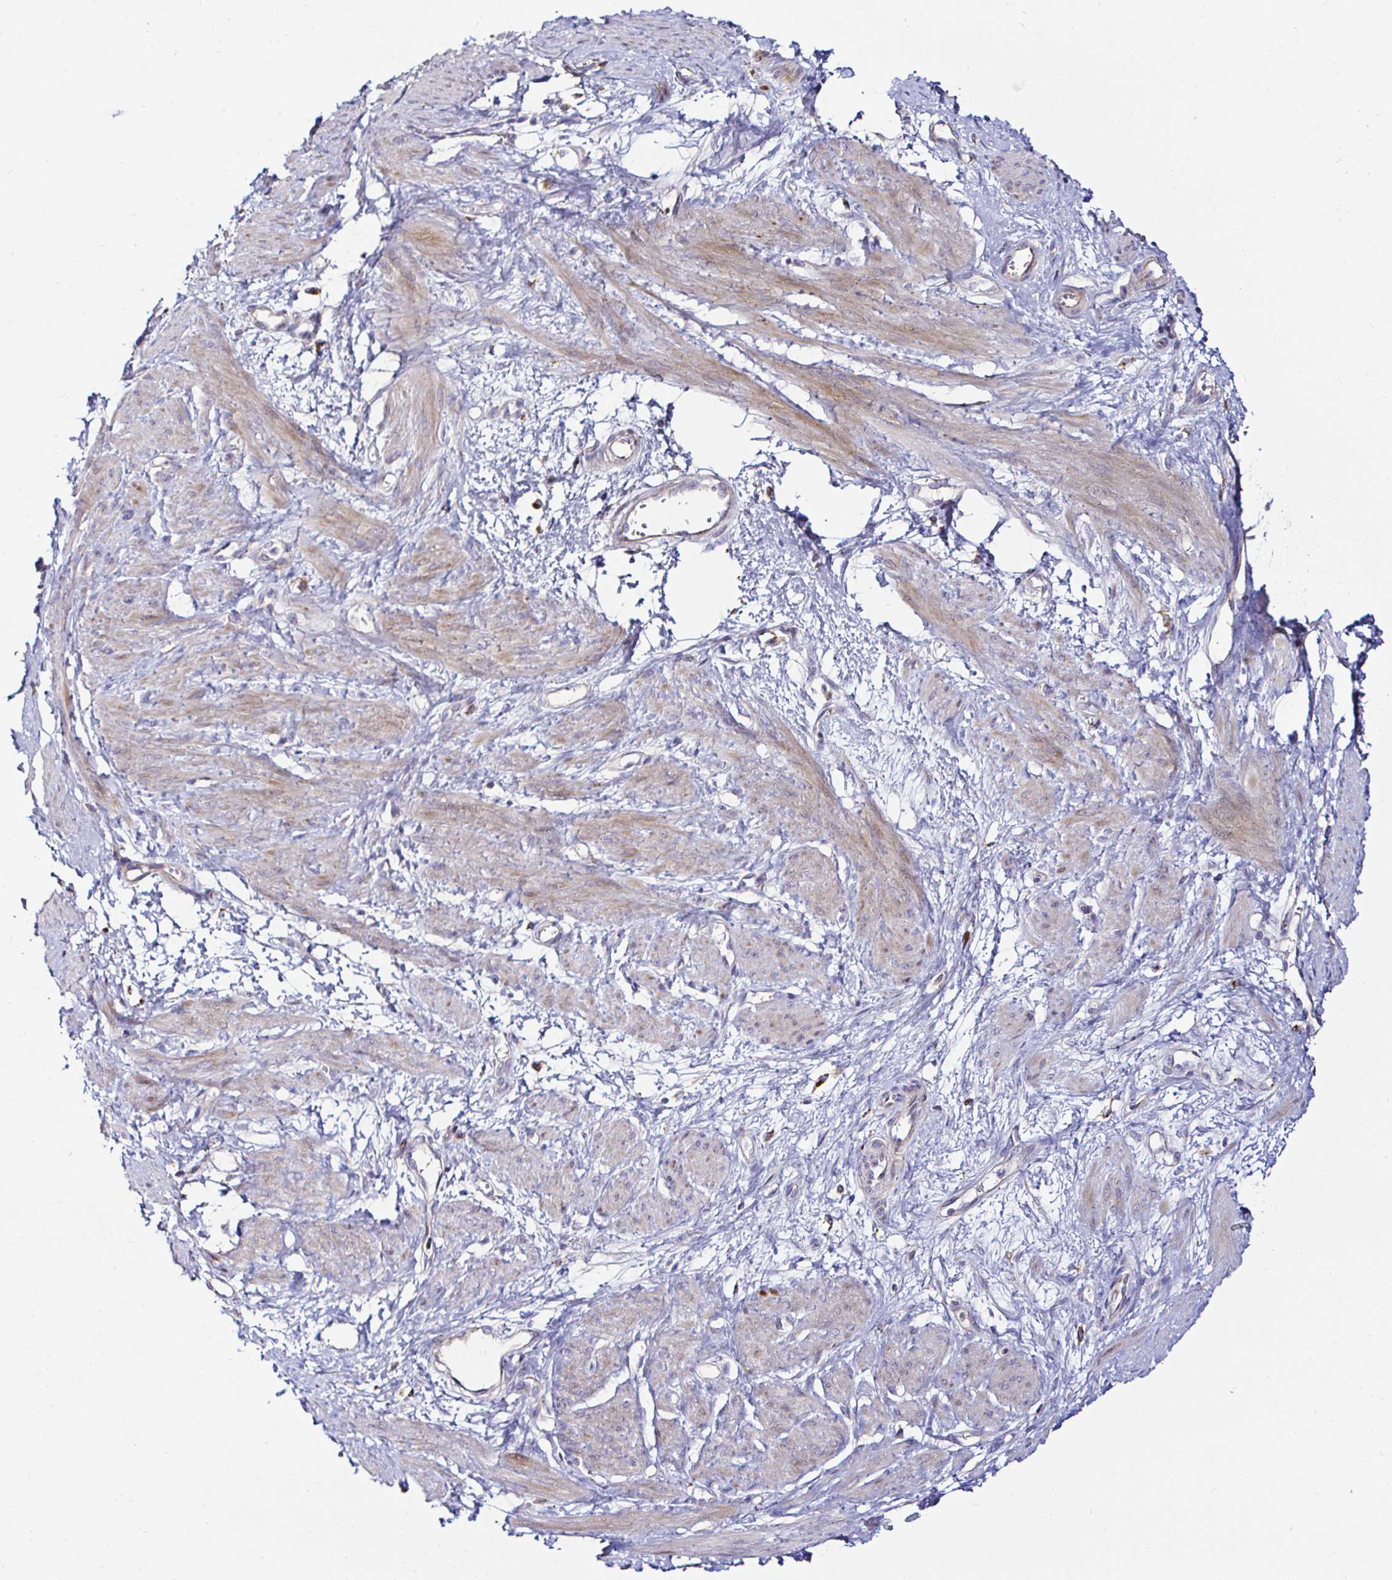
{"staining": {"intensity": "weak", "quantity": "25%-75%", "location": "cytoplasmic/membranous"}, "tissue": "smooth muscle", "cell_type": "Smooth muscle cells", "image_type": "normal", "snomed": [{"axis": "morphology", "description": "Normal tissue, NOS"}, {"axis": "topography", "description": "Smooth muscle"}, {"axis": "topography", "description": "Uterus"}], "caption": "Immunohistochemical staining of normal human smooth muscle reveals 25%-75% levels of weak cytoplasmic/membranous protein positivity in about 25%-75% of smooth muscle cells.", "gene": "GALNS", "patient": {"sex": "female", "age": 39}}